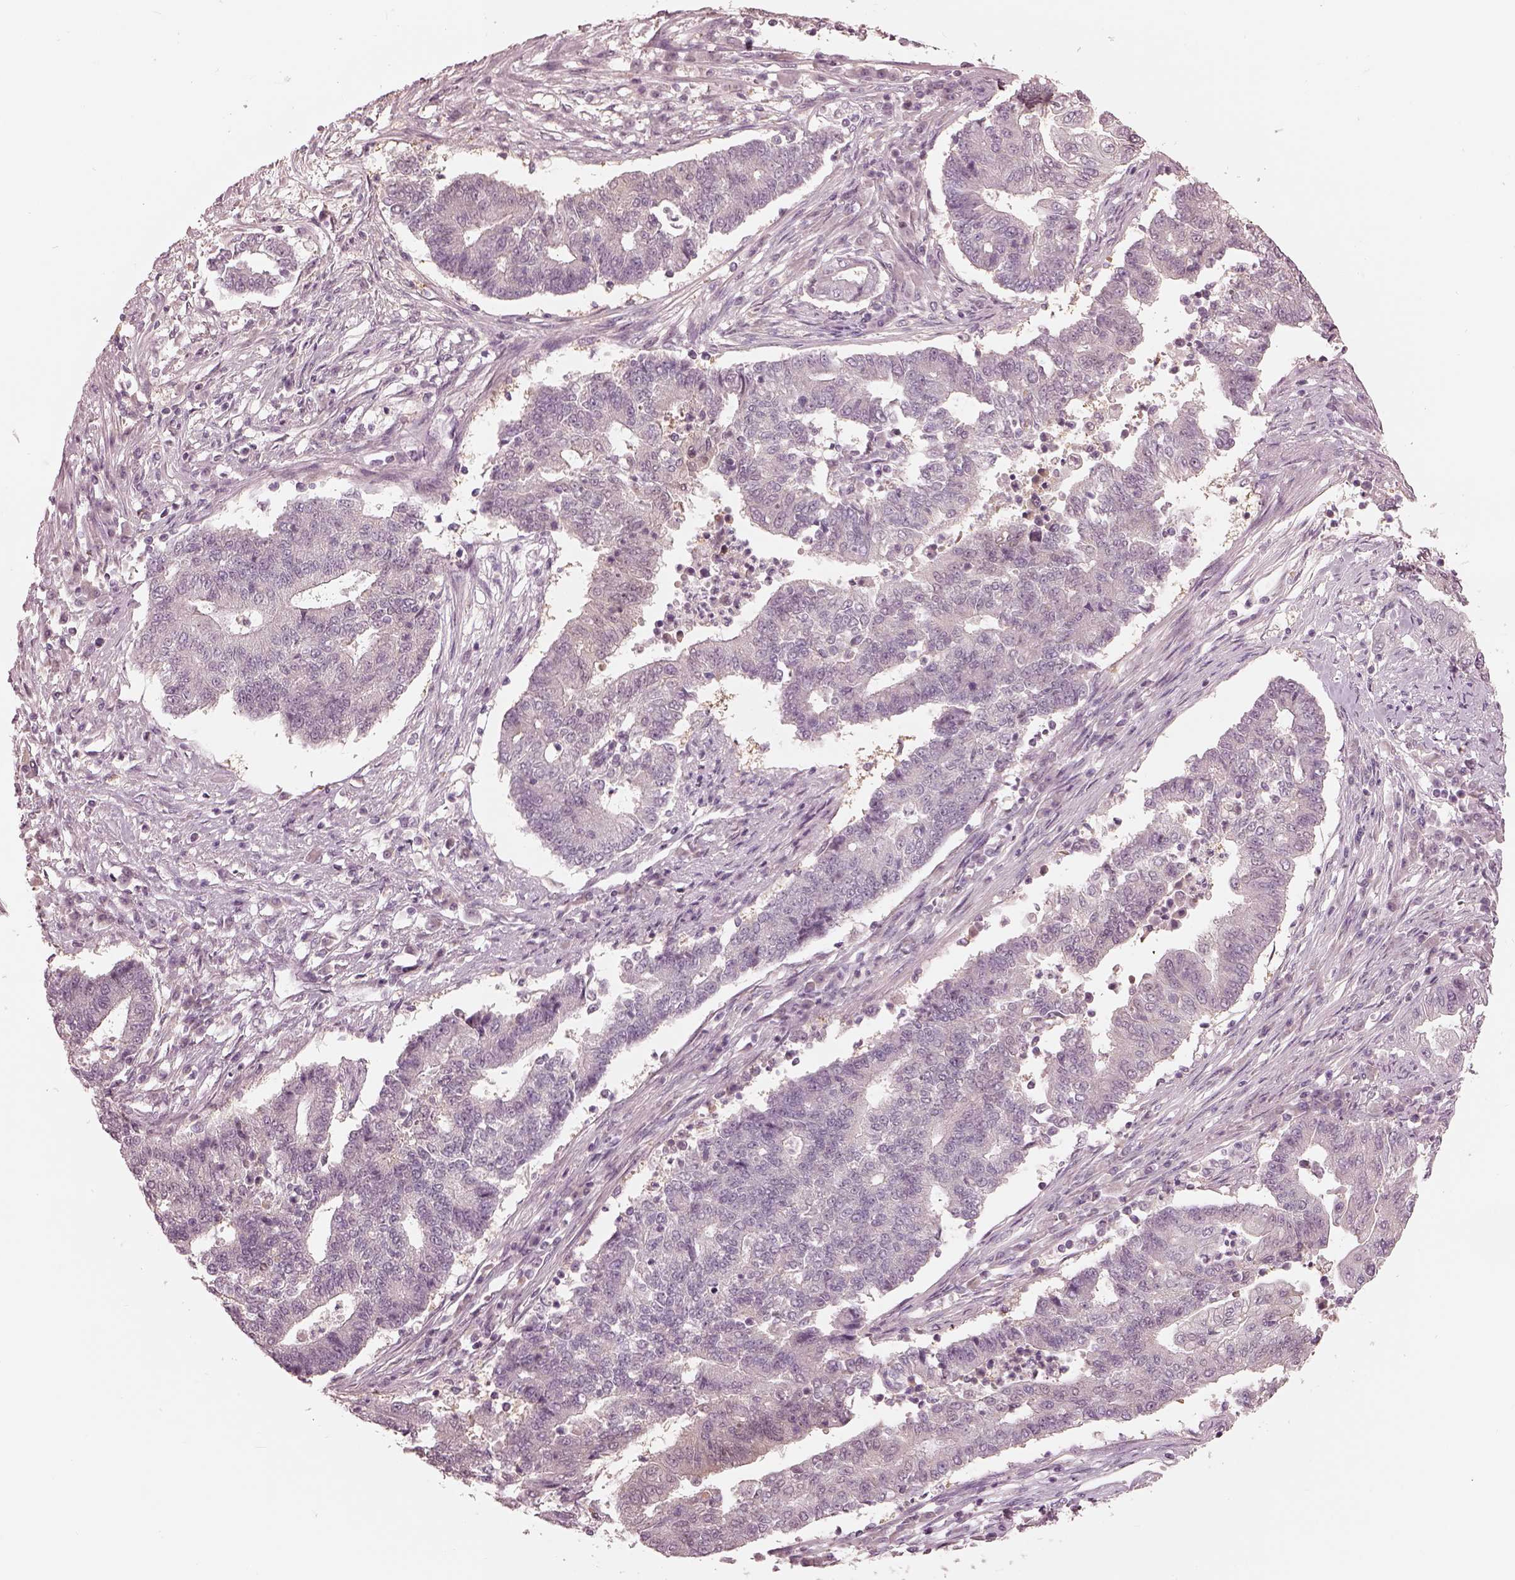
{"staining": {"intensity": "negative", "quantity": "none", "location": "none"}, "tissue": "endometrial cancer", "cell_type": "Tumor cells", "image_type": "cancer", "snomed": [{"axis": "morphology", "description": "Adenocarcinoma, NOS"}, {"axis": "topography", "description": "Uterus"}, {"axis": "topography", "description": "Endometrium"}], "caption": "Adenocarcinoma (endometrial) was stained to show a protein in brown. There is no significant expression in tumor cells.", "gene": "IQCG", "patient": {"sex": "female", "age": 54}}